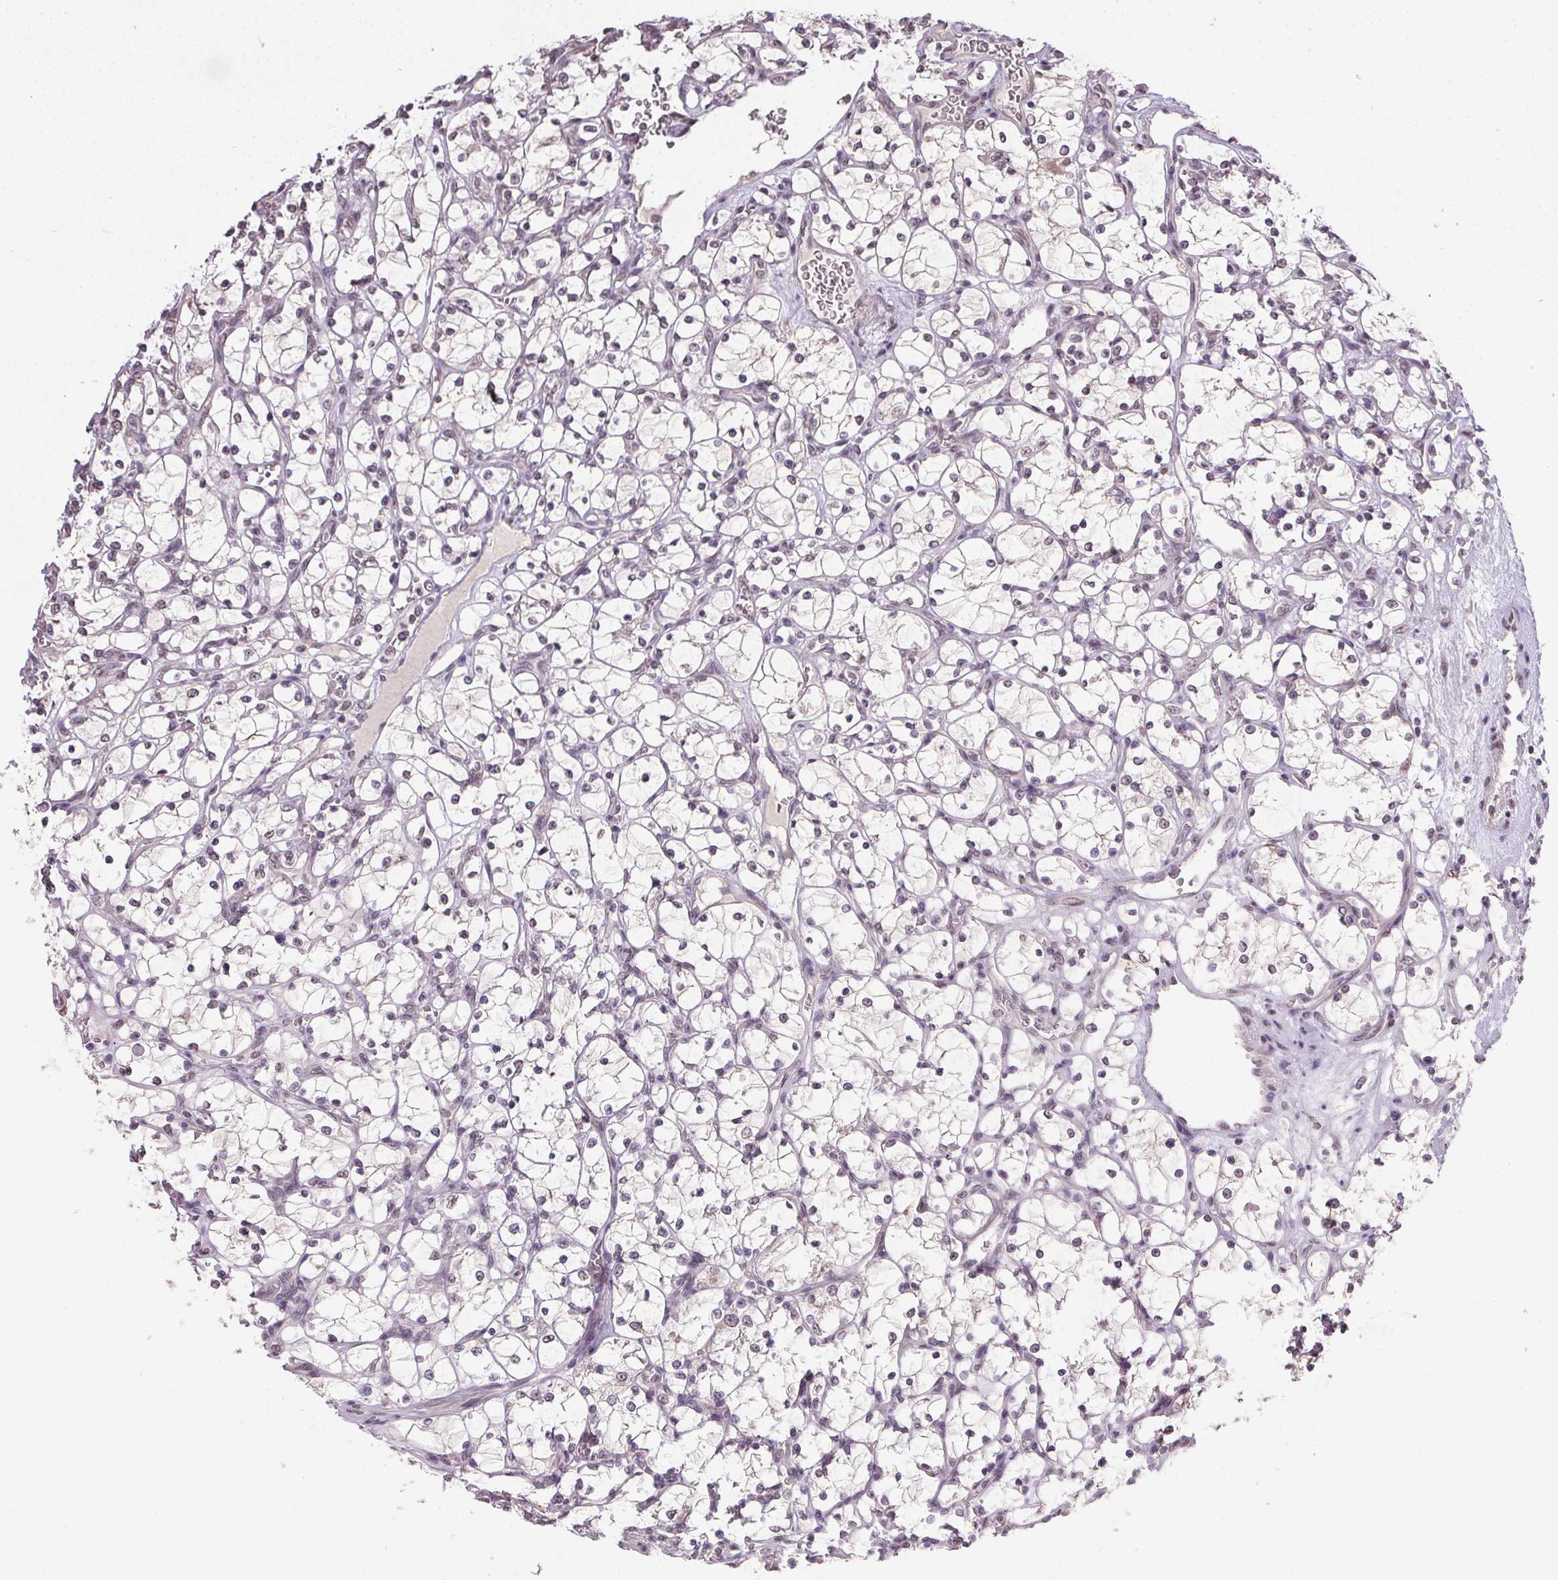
{"staining": {"intensity": "negative", "quantity": "none", "location": "none"}, "tissue": "renal cancer", "cell_type": "Tumor cells", "image_type": "cancer", "snomed": [{"axis": "morphology", "description": "Adenocarcinoma, NOS"}, {"axis": "topography", "description": "Kidney"}], "caption": "The micrograph demonstrates no significant staining in tumor cells of renal adenocarcinoma.", "gene": "PPP4R4", "patient": {"sex": "female", "age": 69}}